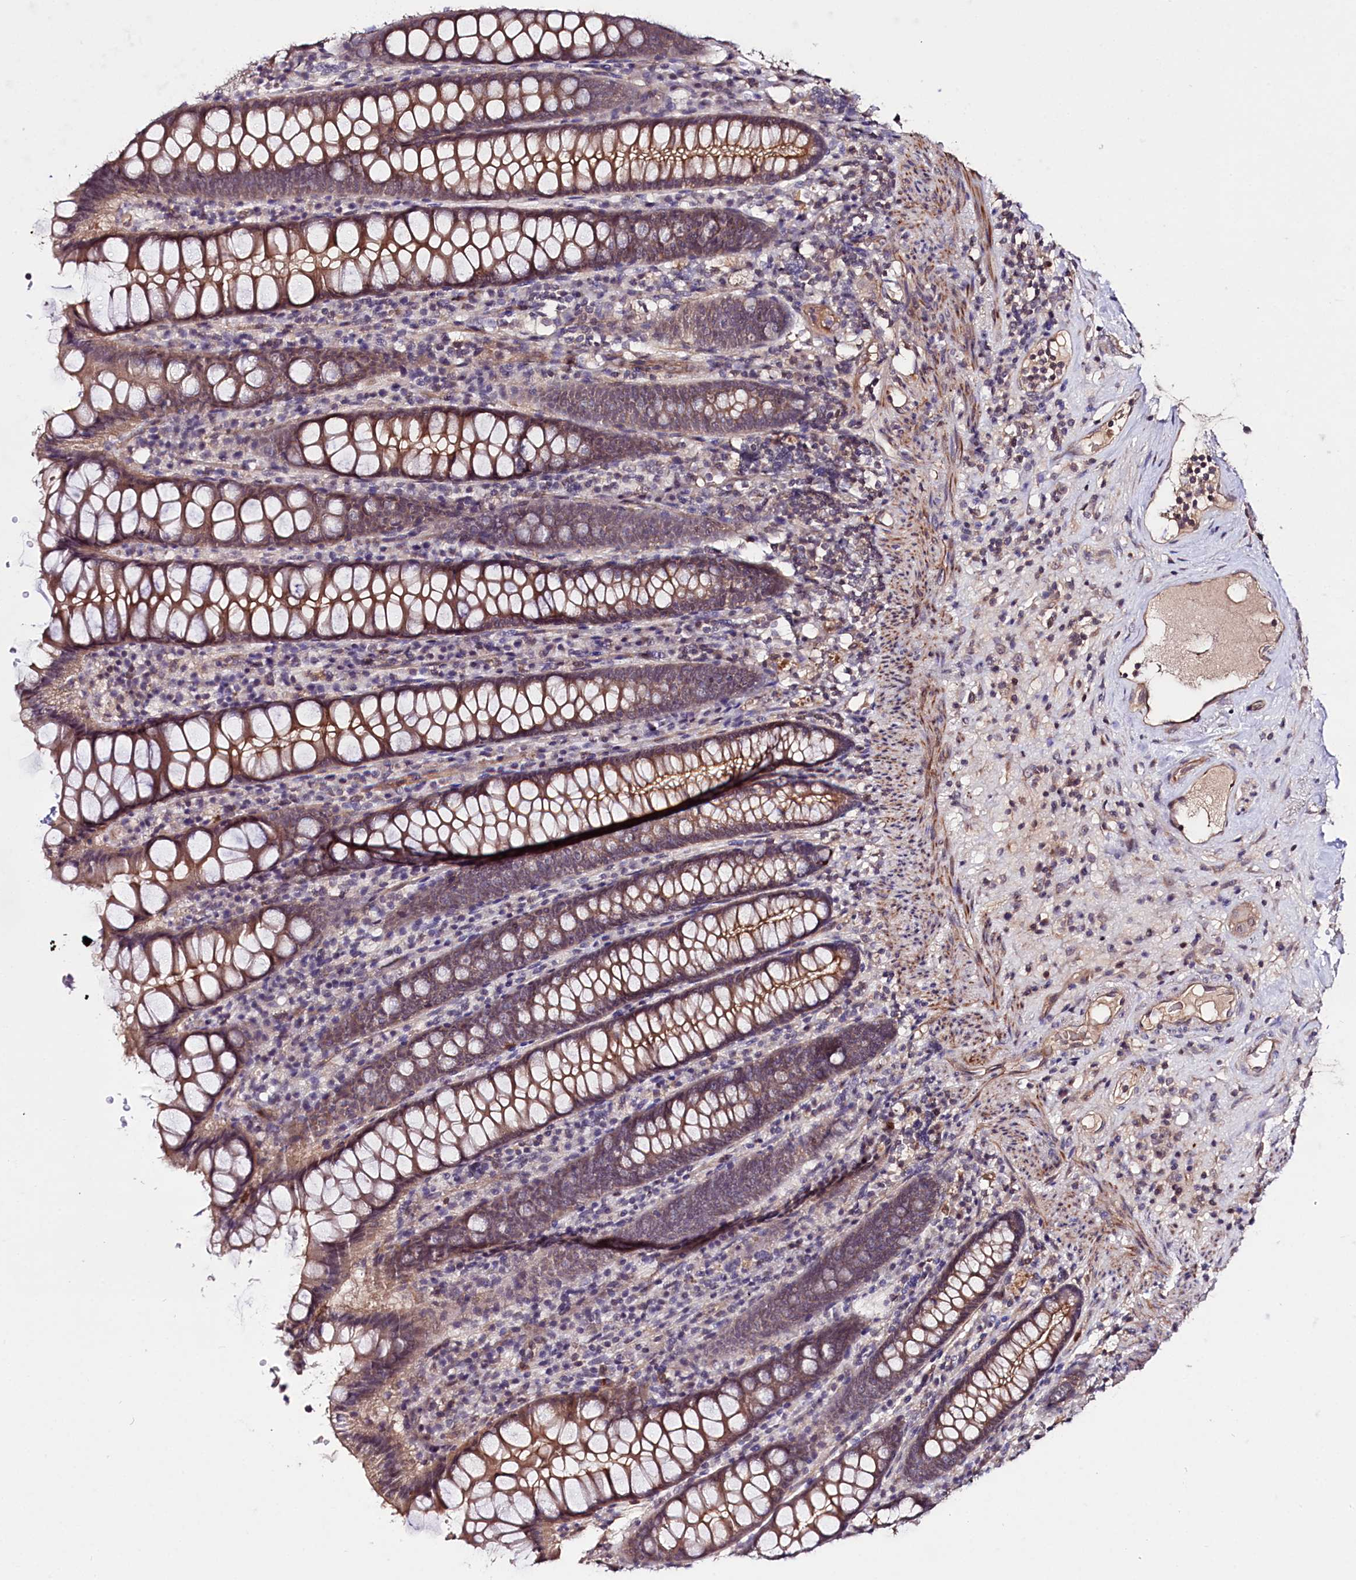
{"staining": {"intensity": "strong", "quantity": ">75%", "location": "cytoplasmic/membranous"}, "tissue": "colon", "cell_type": "Endothelial cells", "image_type": "normal", "snomed": [{"axis": "morphology", "description": "Normal tissue, NOS"}, {"axis": "topography", "description": "Colon"}], "caption": "Colon stained for a protein shows strong cytoplasmic/membranous positivity in endothelial cells. (DAB (3,3'-diaminobenzidine) IHC with brightfield microscopy, high magnification).", "gene": "TAFAZZIN", "patient": {"sex": "female", "age": 79}}